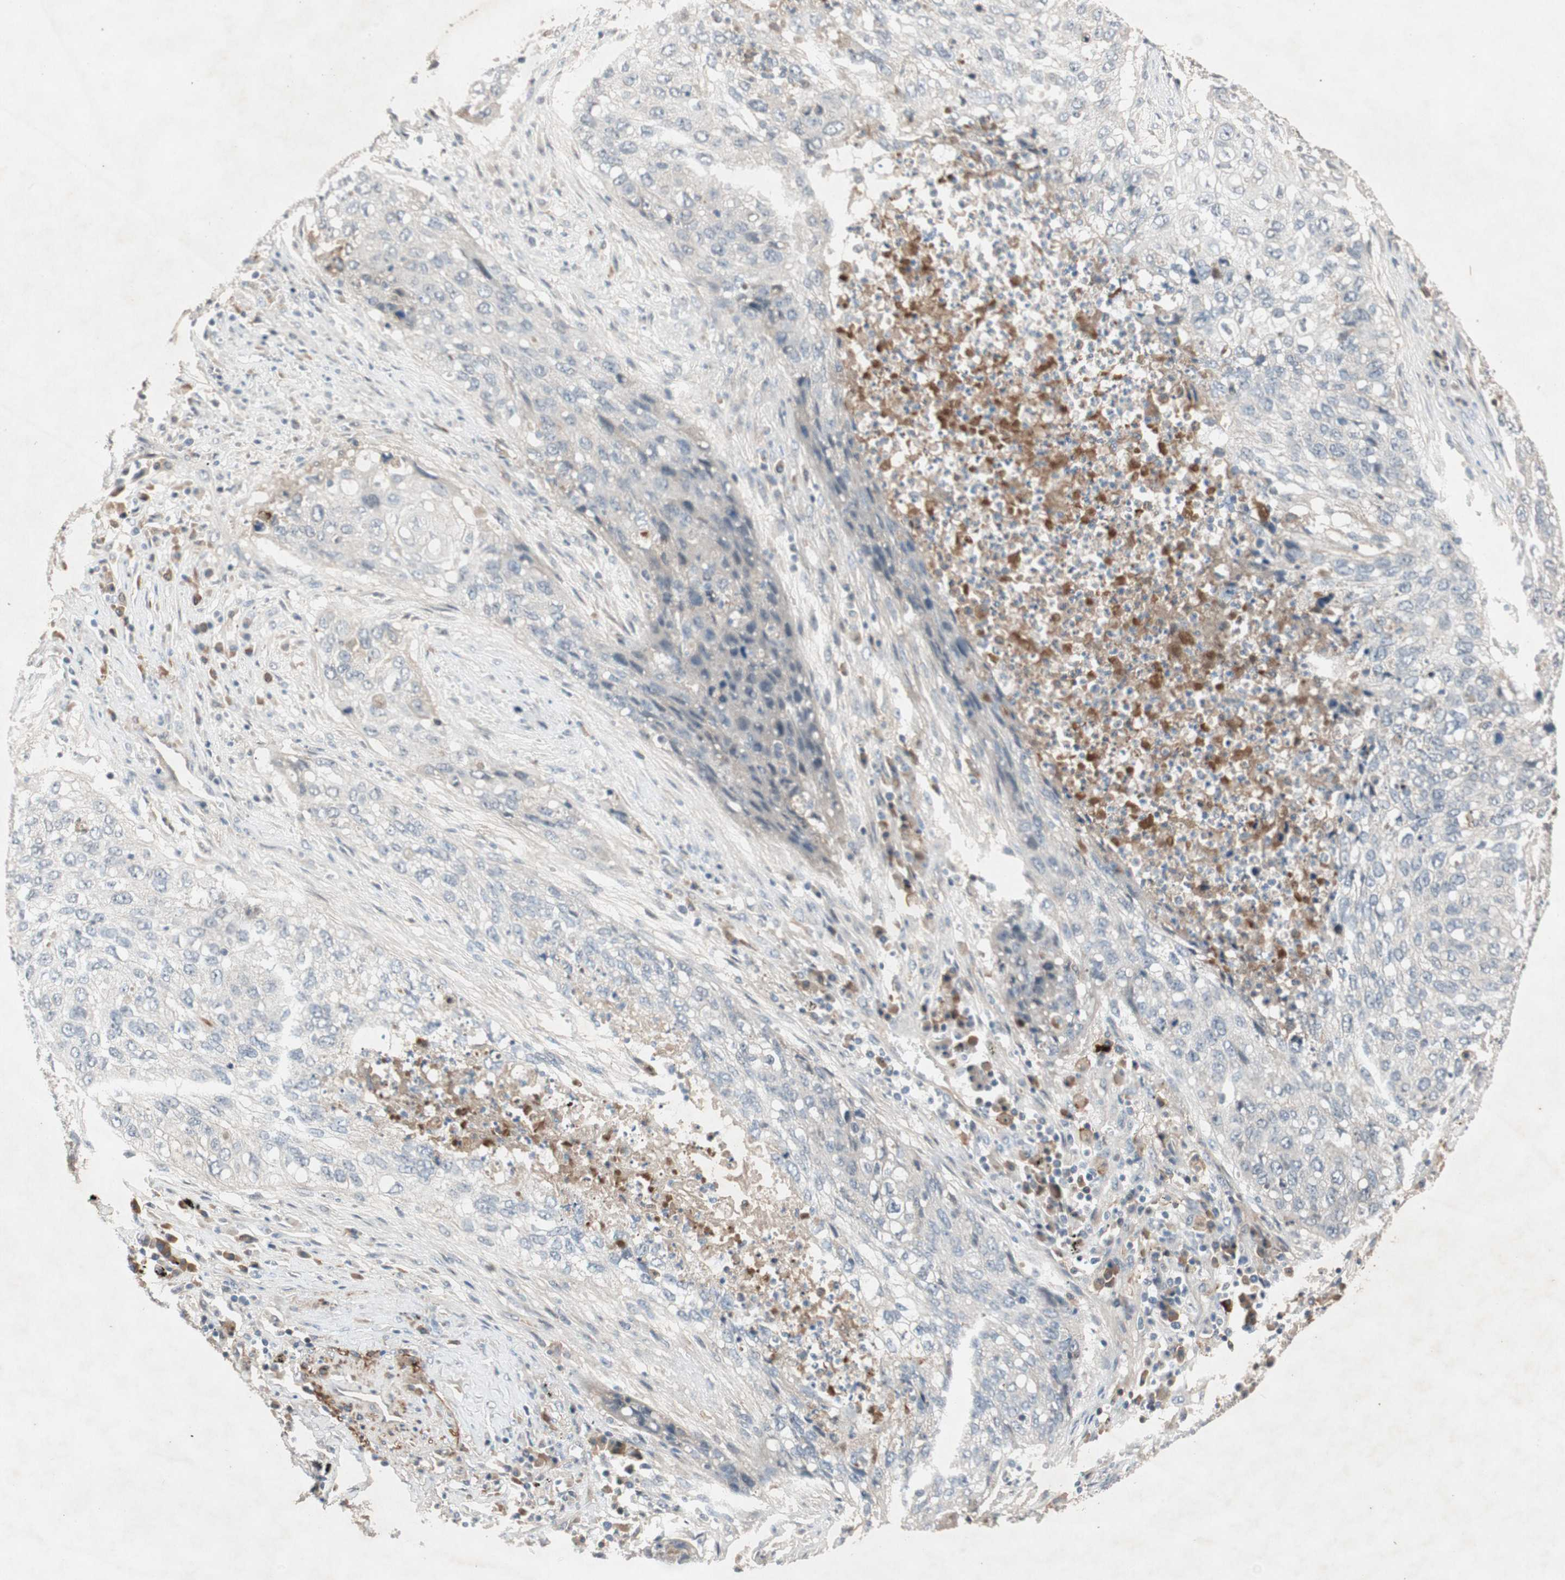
{"staining": {"intensity": "negative", "quantity": "none", "location": "none"}, "tissue": "lung cancer", "cell_type": "Tumor cells", "image_type": "cancer", "snomed": [{"axis": "morphology", "description": "Squamous cell carcinoma, NOS"}, {"axis": "topography", "description": "Lung"}], "caption": "The image shows no staining of tumor cells in squamous cell carcinoma (lung).", "gene": "RNGTT", "patient": {"sex": "female", "age": 63}}